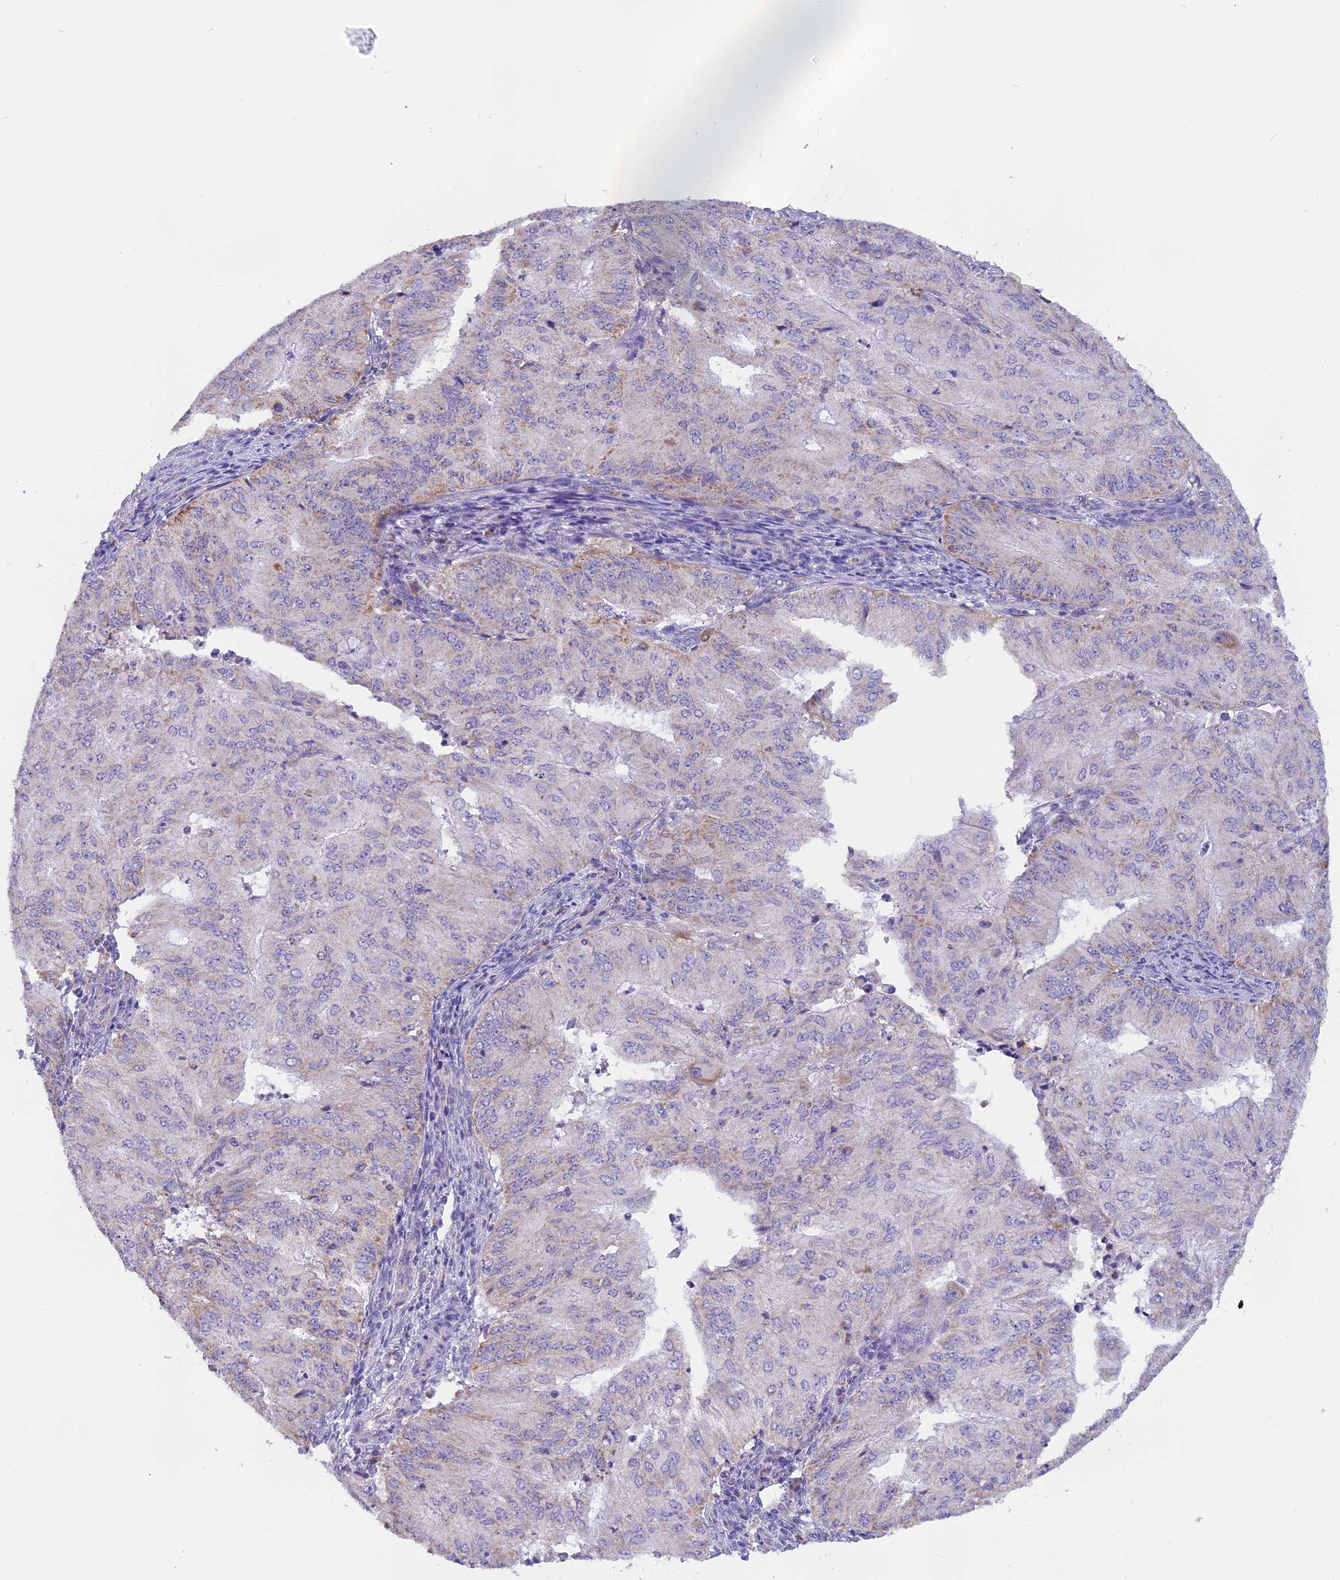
{"staining": {"intensity": "weak", "quantity": "<25%", "location": "cytoplasmic/membranous"}, "tissue": "endometrial cancer", "cell_type": "Tumor cells", "image_type": "cancer", "snomed": [{"axis": "morphology", "description": "Adenocarcinoma, NOS"}, {"axis": "topography", "description": "Endometrium"}], "caption": "High power microscopy photomicrograph of an immunohistochemistry photomicrograph of endometrial cancer, revealing no significant expression in tumor cells.", "gene": "MGME1", "patient": {"sex": "female", "age": 50}}